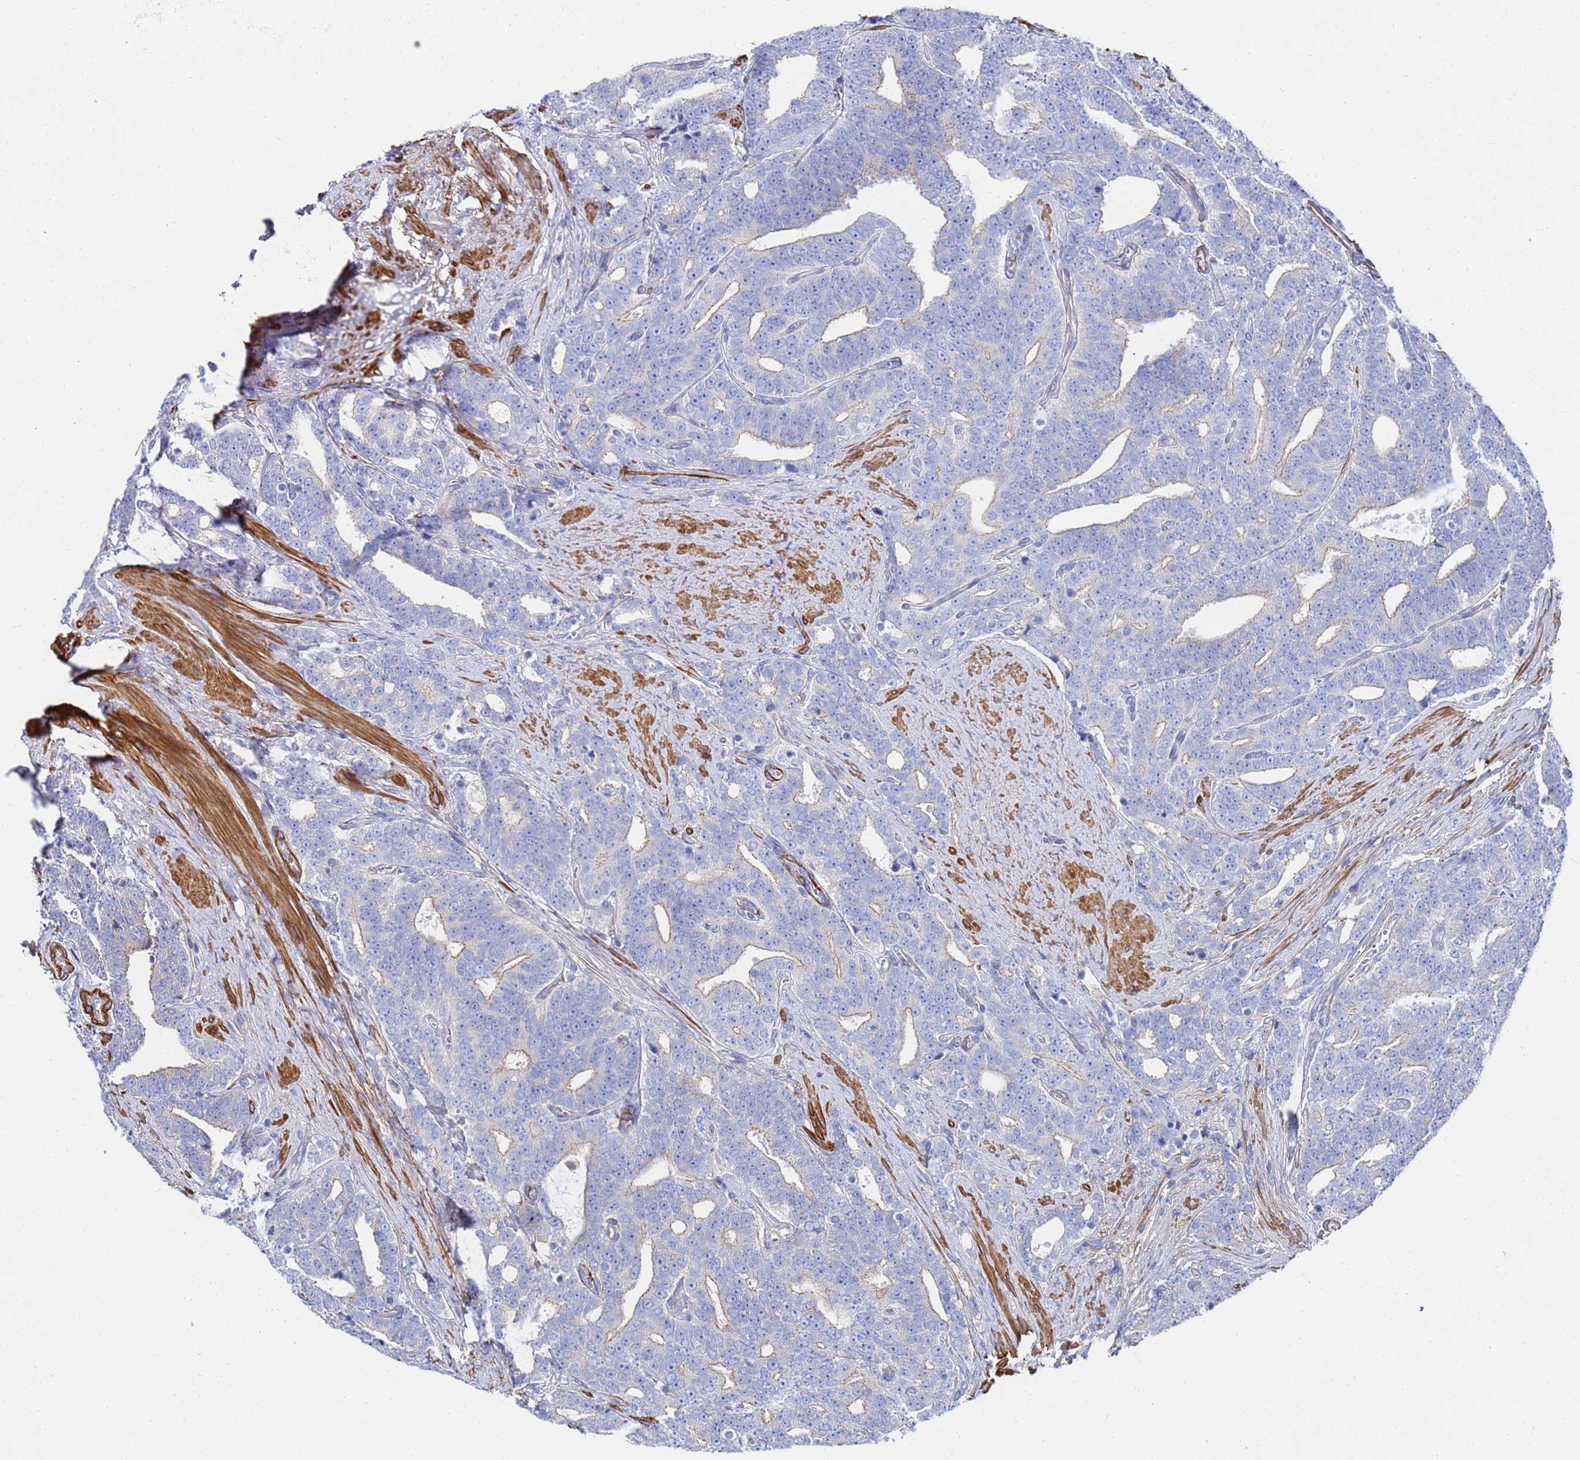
{"staining": {"intensity": "negative", "quantity": "none", "location": "none"}, "tissue": "prostate cancer", "cell_type": "Tumor cells", "image_type": "cancer", "snomed": [{"axis": "morphology", "description": "Adenocarcinoma, High grade"}, {"axis": "topography", "description": "Prostate and seminal vesicle, NOS"}], "caption": "There is no significant expression in tumor cells of prostate cancer (high-grade adenocarcinoma). (Stains: DAB immunohistochemistry with hematoxylin counter stain, Microscopy: brightfield microscopy at high magnification).", "gene": "RAB39B", "patient": {"sex": "male", "age": 67}}